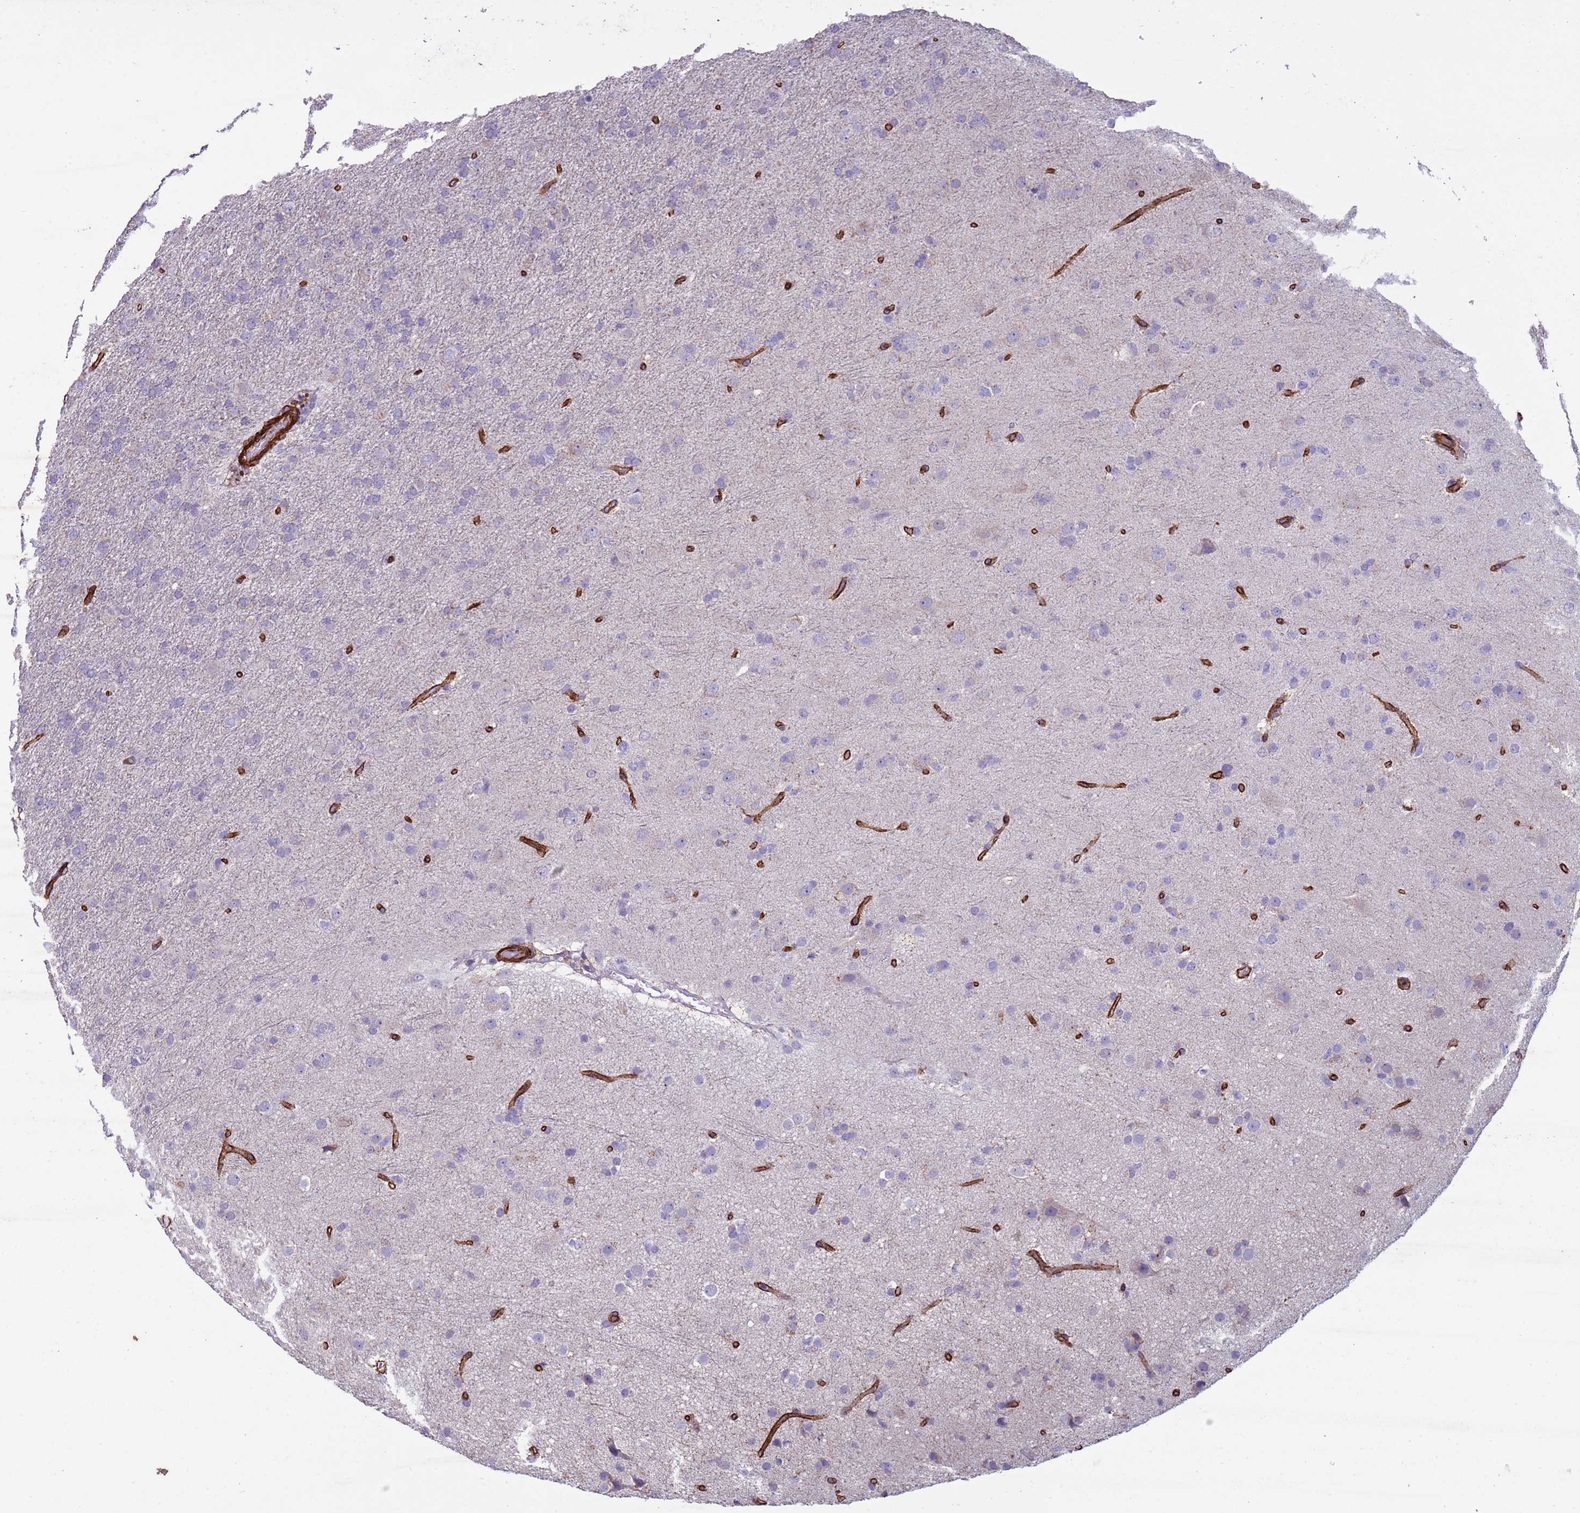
{"staining": {"intensity": "negative", "quantity": "none", "location": "none"}, "tissue": "glioma", "cell_type": "Tumor cells", "image_type": "cancer", "snomed": [{"axis": "morphology", "description": "Glioma, malignant, Low grade"}, {"axis": "topography", "description": "Brain"}], "caption": "Human glioma stained for a protein using immunohistochemistry (IHC) demonstrates no expression in tumor cells.", "gene": "GASK1A", "patient": {"sex": "male", "age": 65}}